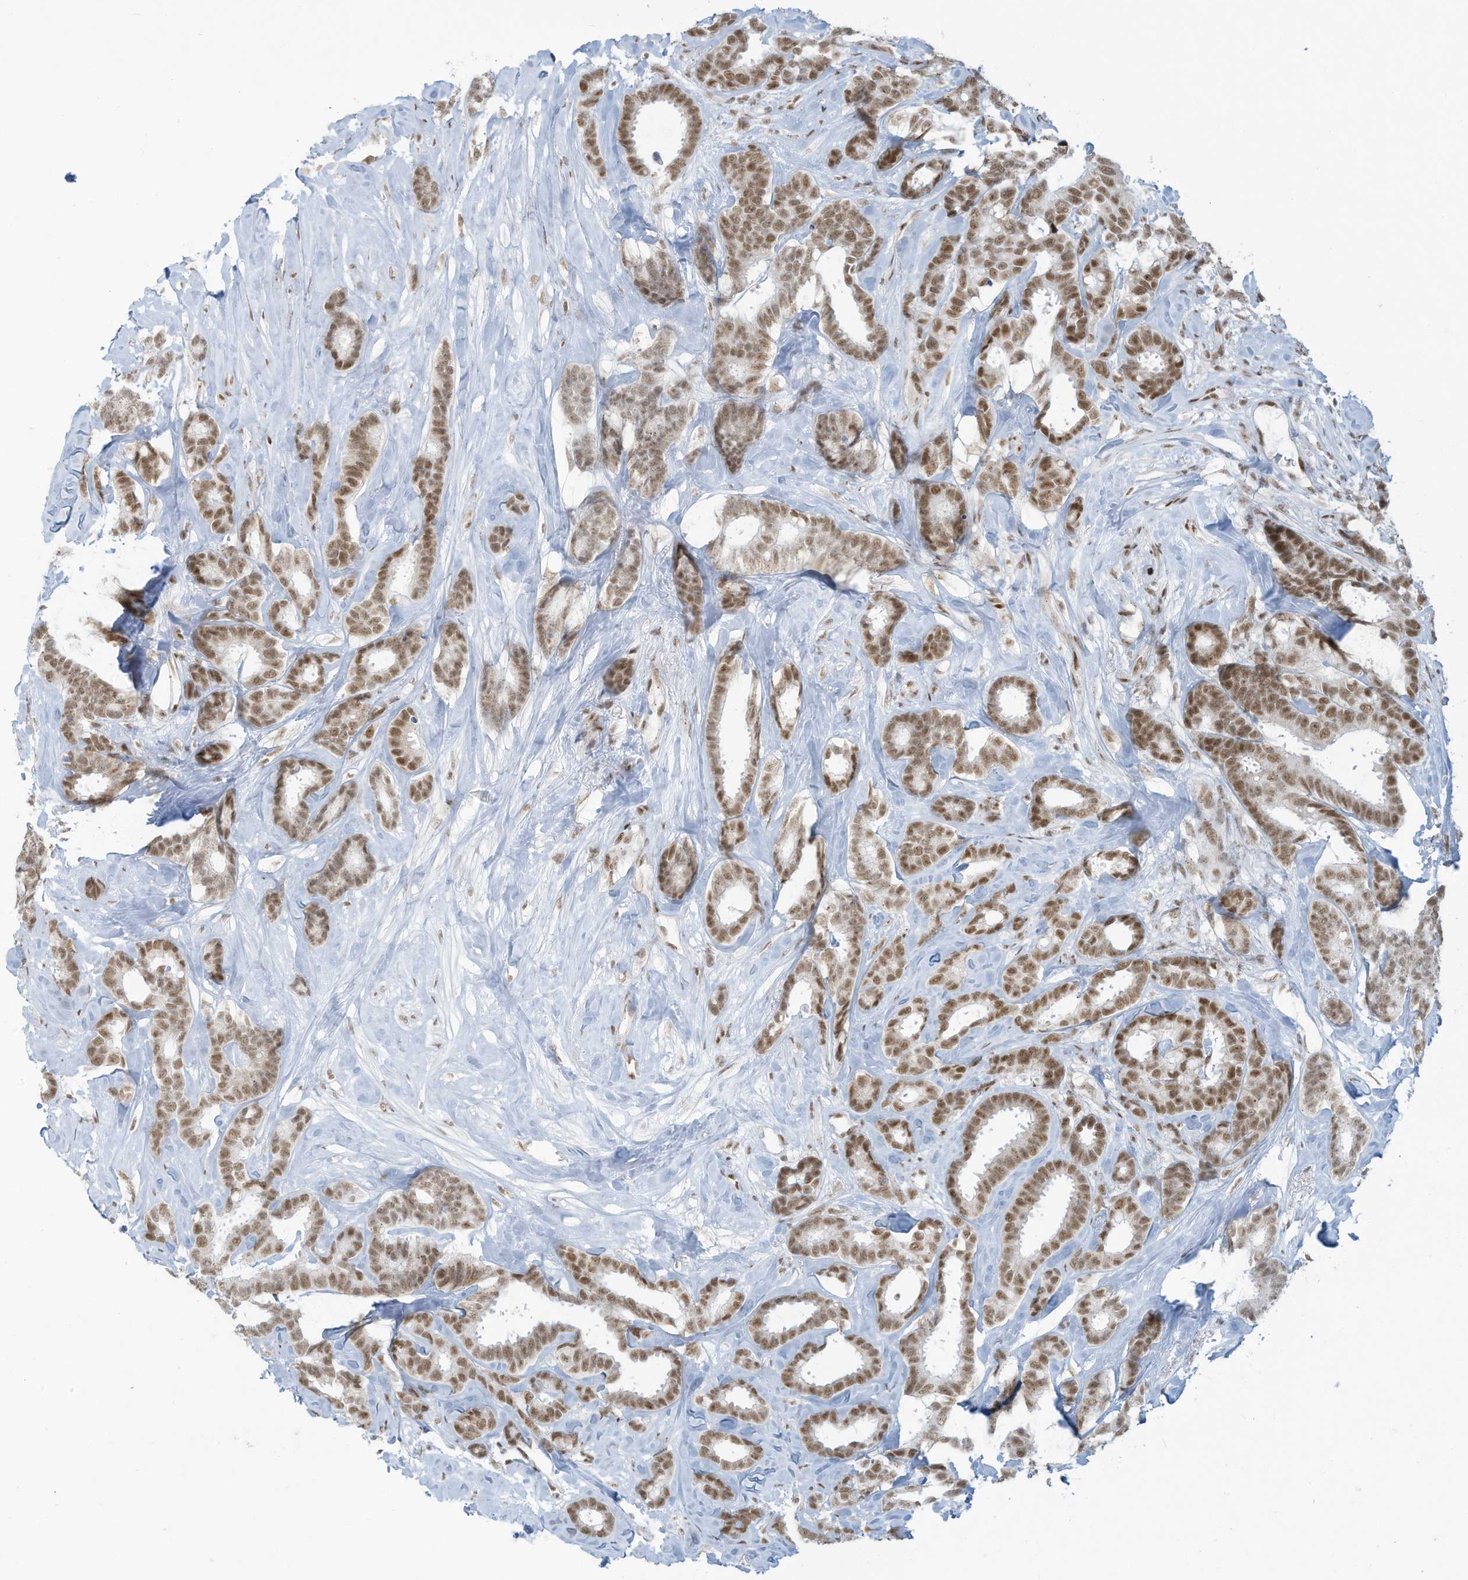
{"staining": {"intensity": "moderate", "quantity": ">75%", "location": "nuclear"}, "tissue": "breast cancer", "cell_type": "Tumor cells", "image_type": "cancer", "snomed": [{"axis": "morphology", "description": "Duct carcinoma"}, {"axis": "topography", "description": "Breast"}], "caption": "Protein positivity by IHC exhibits moderate nuclear positivity in about >75% of tumor cells in infiltrating ductal carcinoma (breast).", "gene": "ECT2L", "patient": {"sex": "female", "age": 87}}